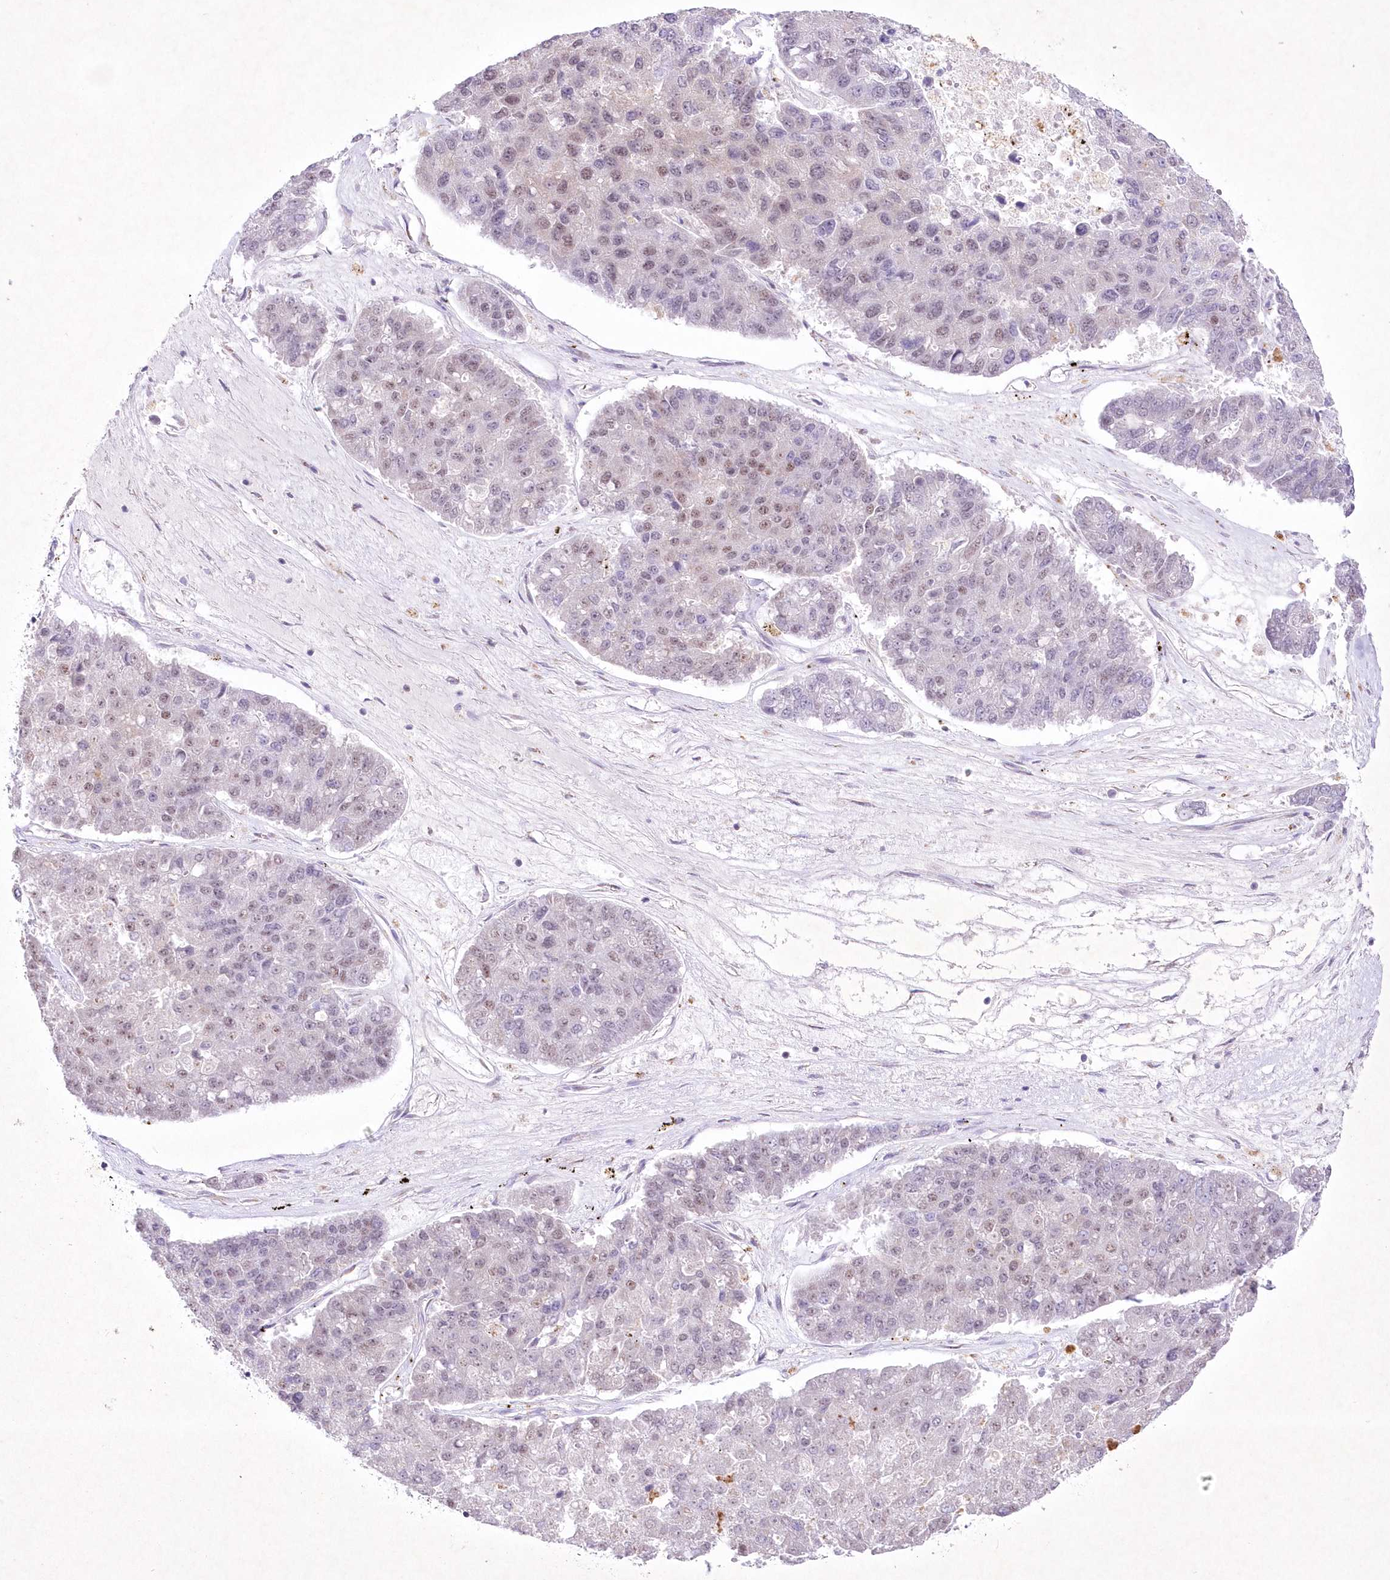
{"staining": {"intensity": "weak", "quantity": "<25%", "location": "nuclear"}, "tissue": "pancreatic cancer", "cell_type": "Tumor cells", "image_type": "cancer", "snomed": [{"axis": "morphology", "description": "Adenocarcinoma, NOS"}, {"axis": "topography", "description": "Pancreas"}], "caption": "Protein analysis of pancreatic cancer shows no significant positivity in tumor cells.", "gene": "RBM27", "patient": {"sex": "male", "age": 50}}